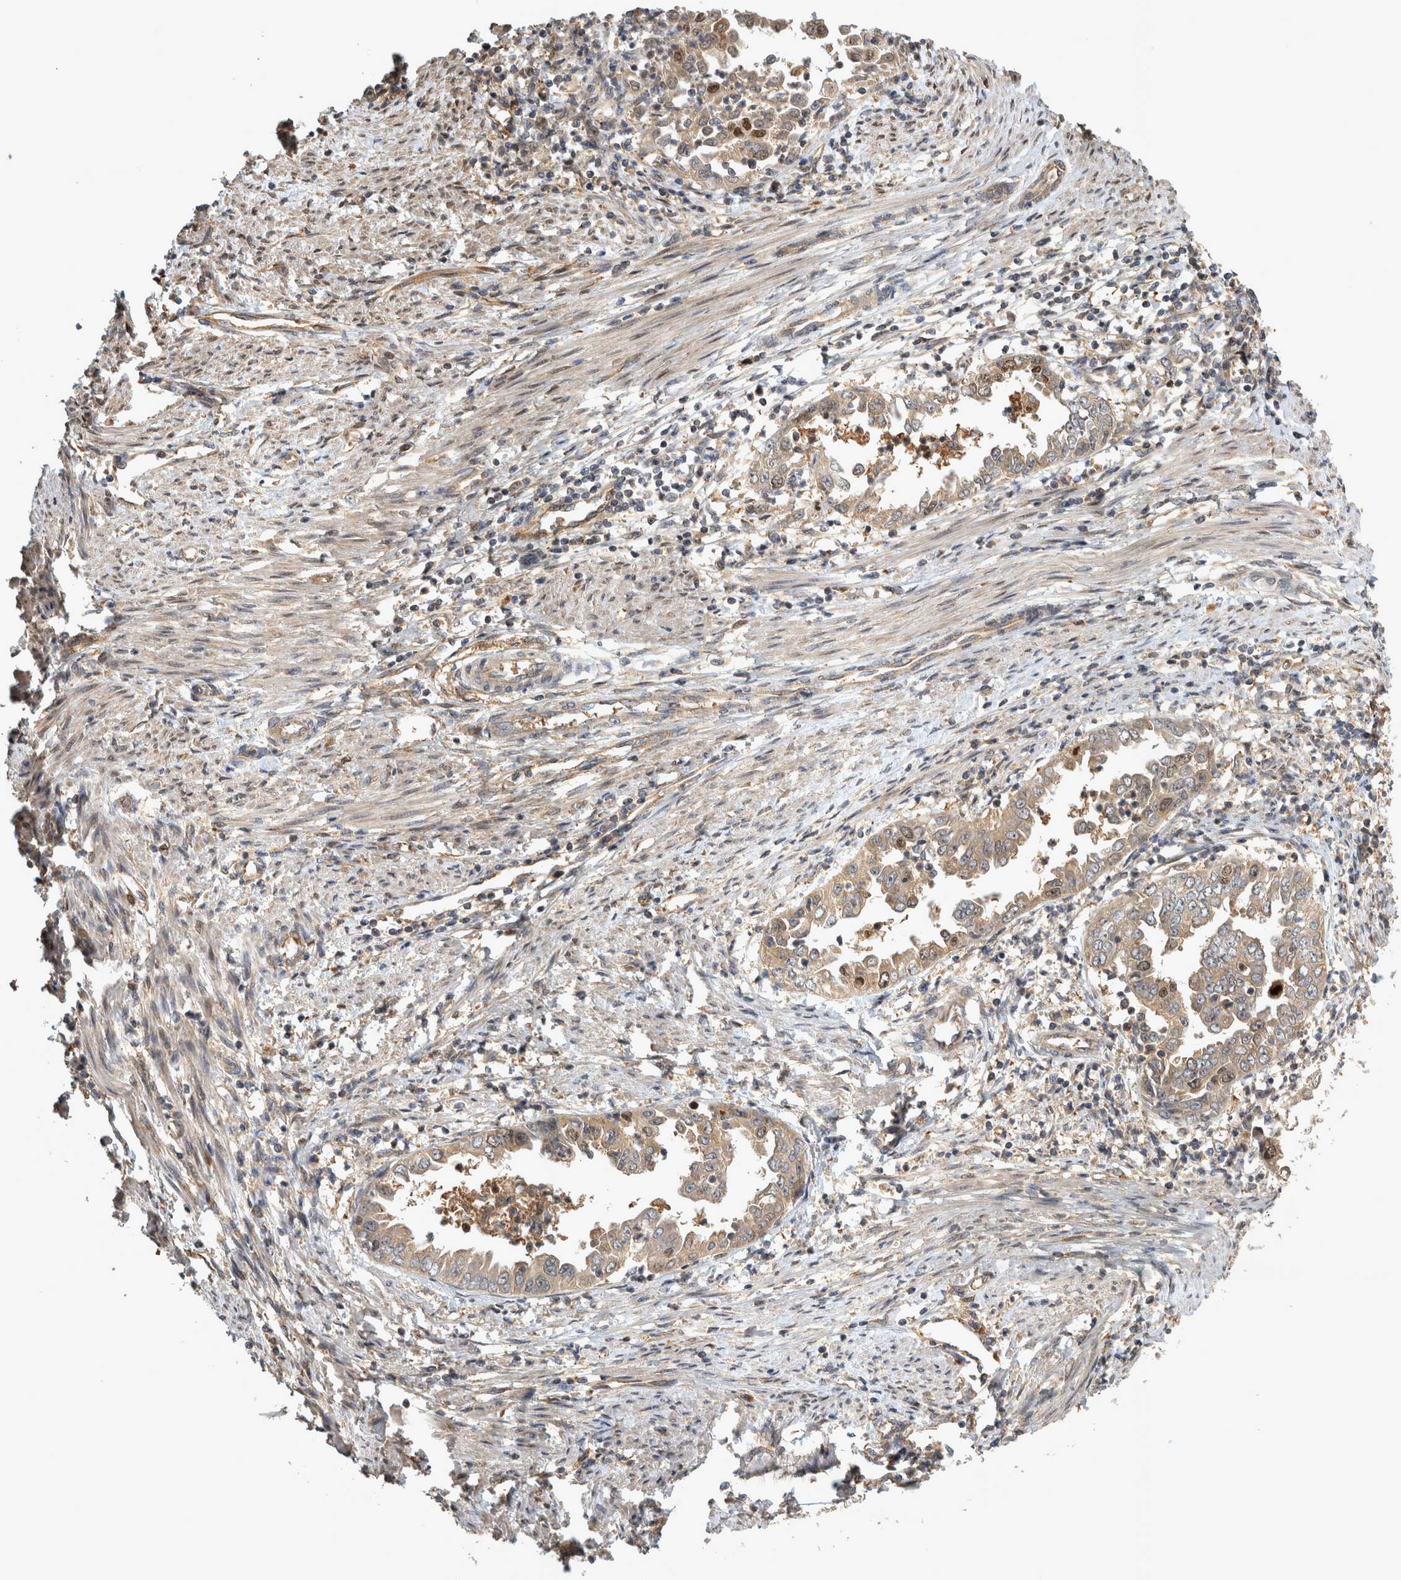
{"staining": {"intensity": "weak", "quantity": ">75%", "location": "cytoplasmic/membranous"}, "tissue": "endometrial cancer", "cell_type": "Tumor cells", "image_type": "cancer", "snomed": [{"axis": "morphology", "description": "Adenocarcinoma, NOS"}, {"axis": "topography", "description": "Endometrium"}], "caption": "This image reveals immunohistochemistry (IHC) staining of endometrial cancer (adenocarcinoma), with low weak cytoplasmic/membranous positivity in about >75% of tumor cells.", "gene": "TRMT61B", "patient": {"sex": "female", "age": 85}}